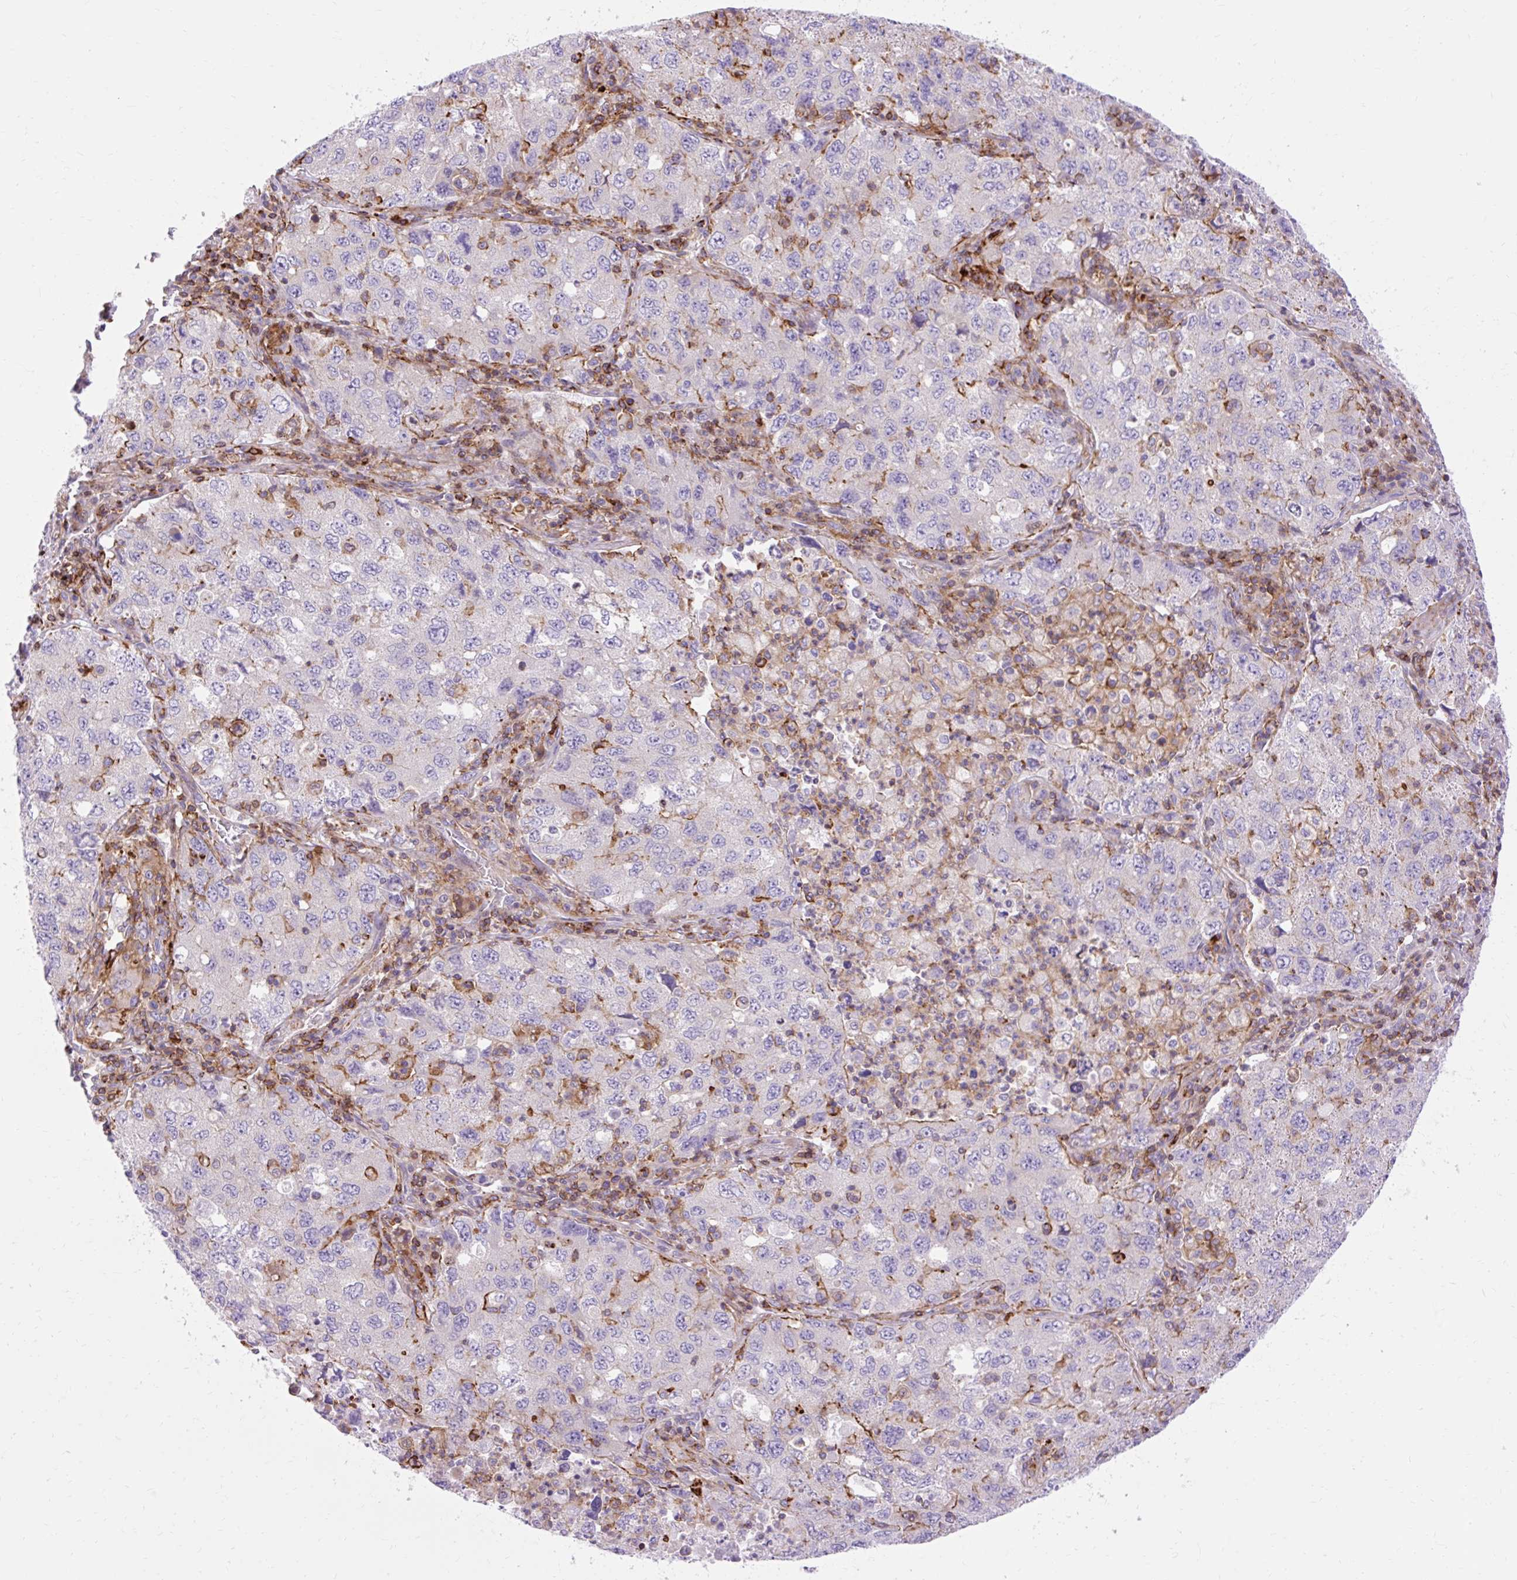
{"staining": {"intensity": "negative", "quantity": "none", "location": "none"}, "tissue": "lung cancer", "cell_type": "Tumor cells", "image_type": "cancer", "snomed": [{"axis": "morphology", "description": "Adenocarcinoma, NOS"}, {"axis": "topography", "description": "Lung"}], "caption": "A photomicrograph of lung cancer stained for a protein reveals no brown staining in tumor cells.", "gene": "CORO7-PAM16", "patient": {"sex": "female", "age": 57}}